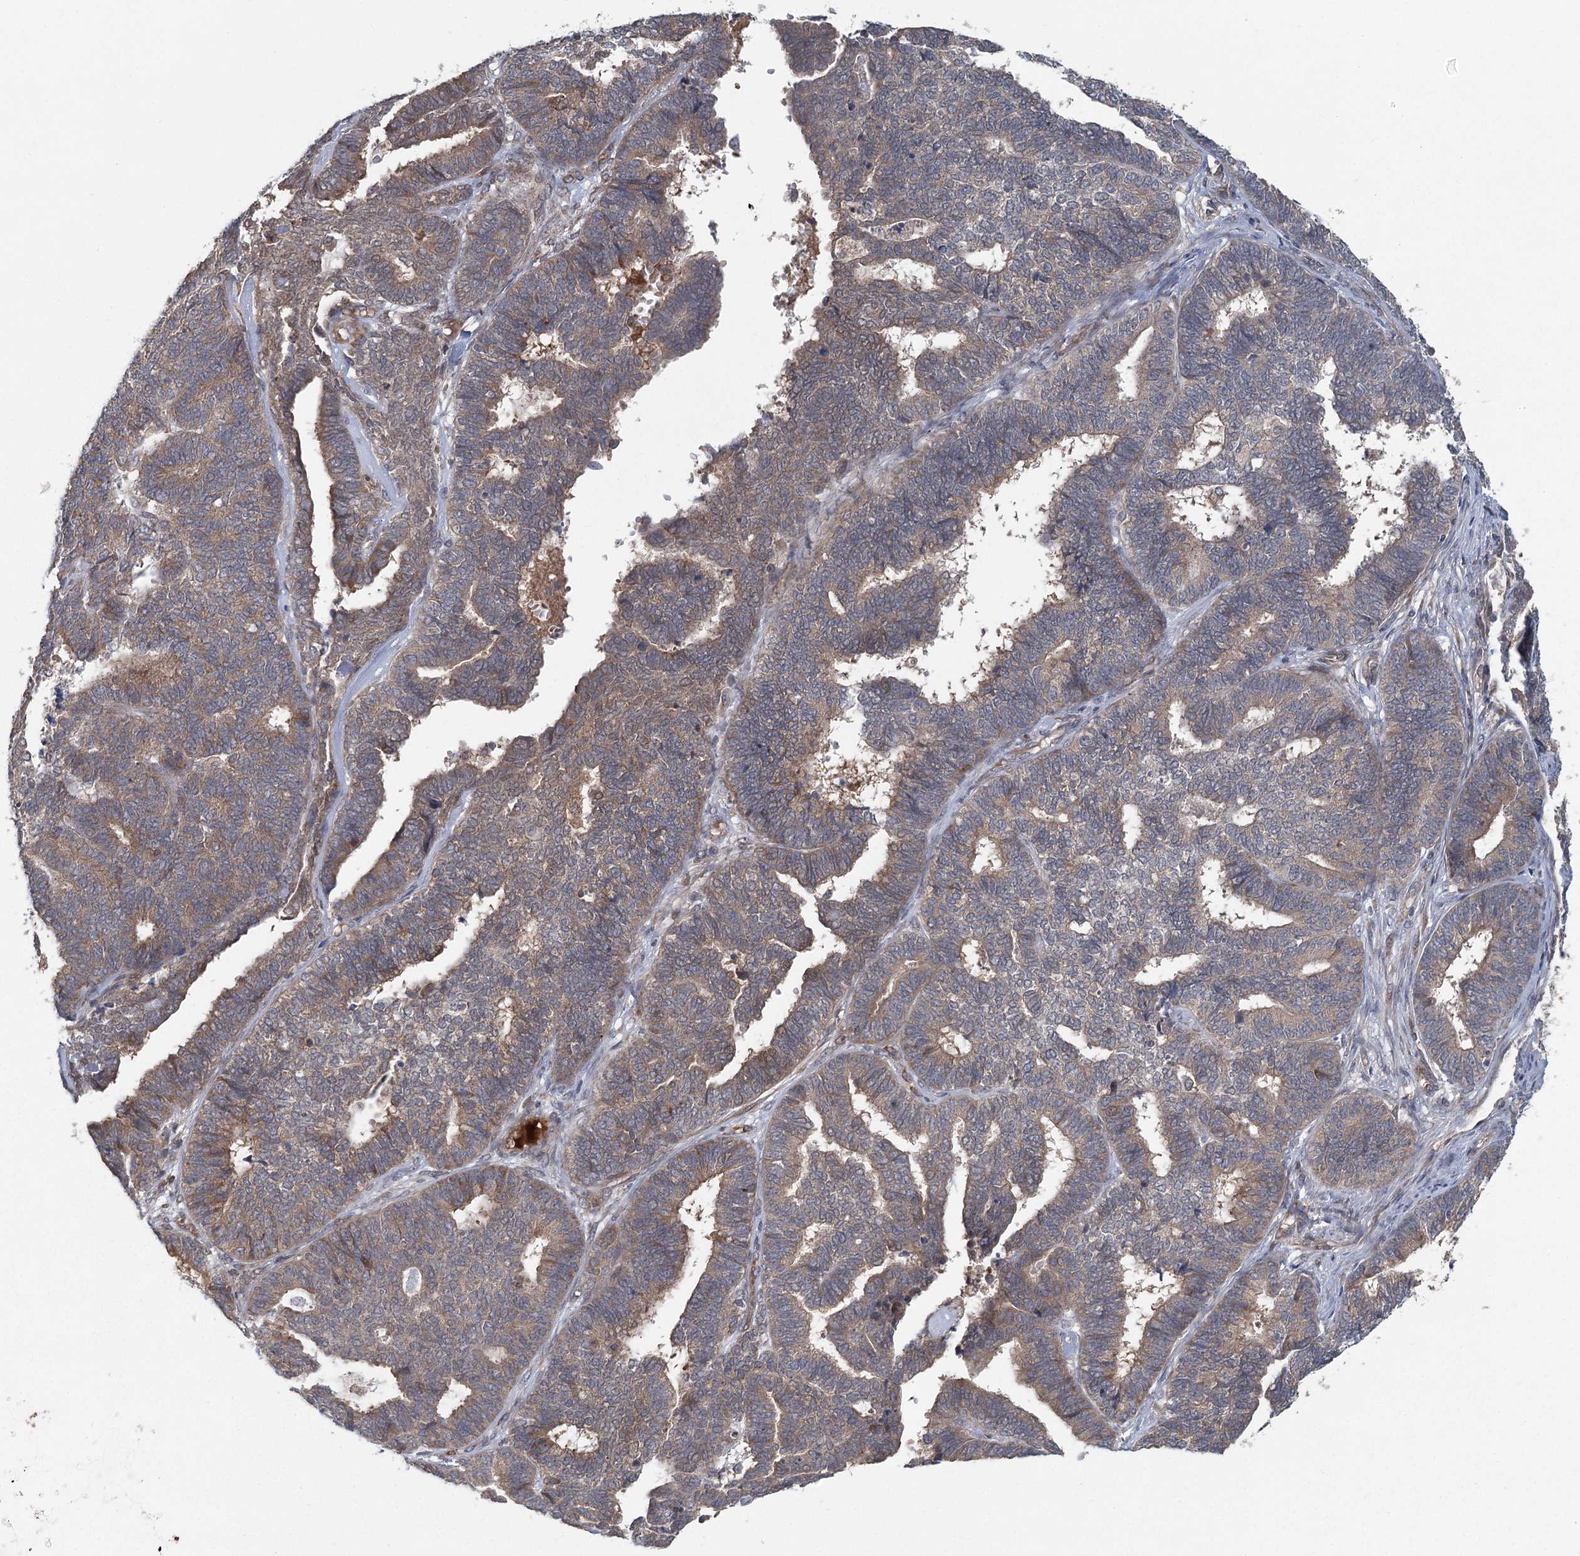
{"staining": {"intensity": "weak", "quantity": ">75%", "location": "cytoplasmic/membranous"}, "tissue": "endometrial cancer", "cell_type": "Tumor cells", "image_type": "cancer", "snomed": [{"axis": "morphology", "description": "Adenocarcinoma, NOS"}, {"axis": "topography", "description": "Endometrium"}], "caption": "Approximately >75% of tumor cells in endometrial cancer reveal weak cytoplasmic/membranous protein positivity as visualized by brown immunohistochemical staining.", "gene": "LRRC14B", "patient": {"sex": "female", "age": 70}}